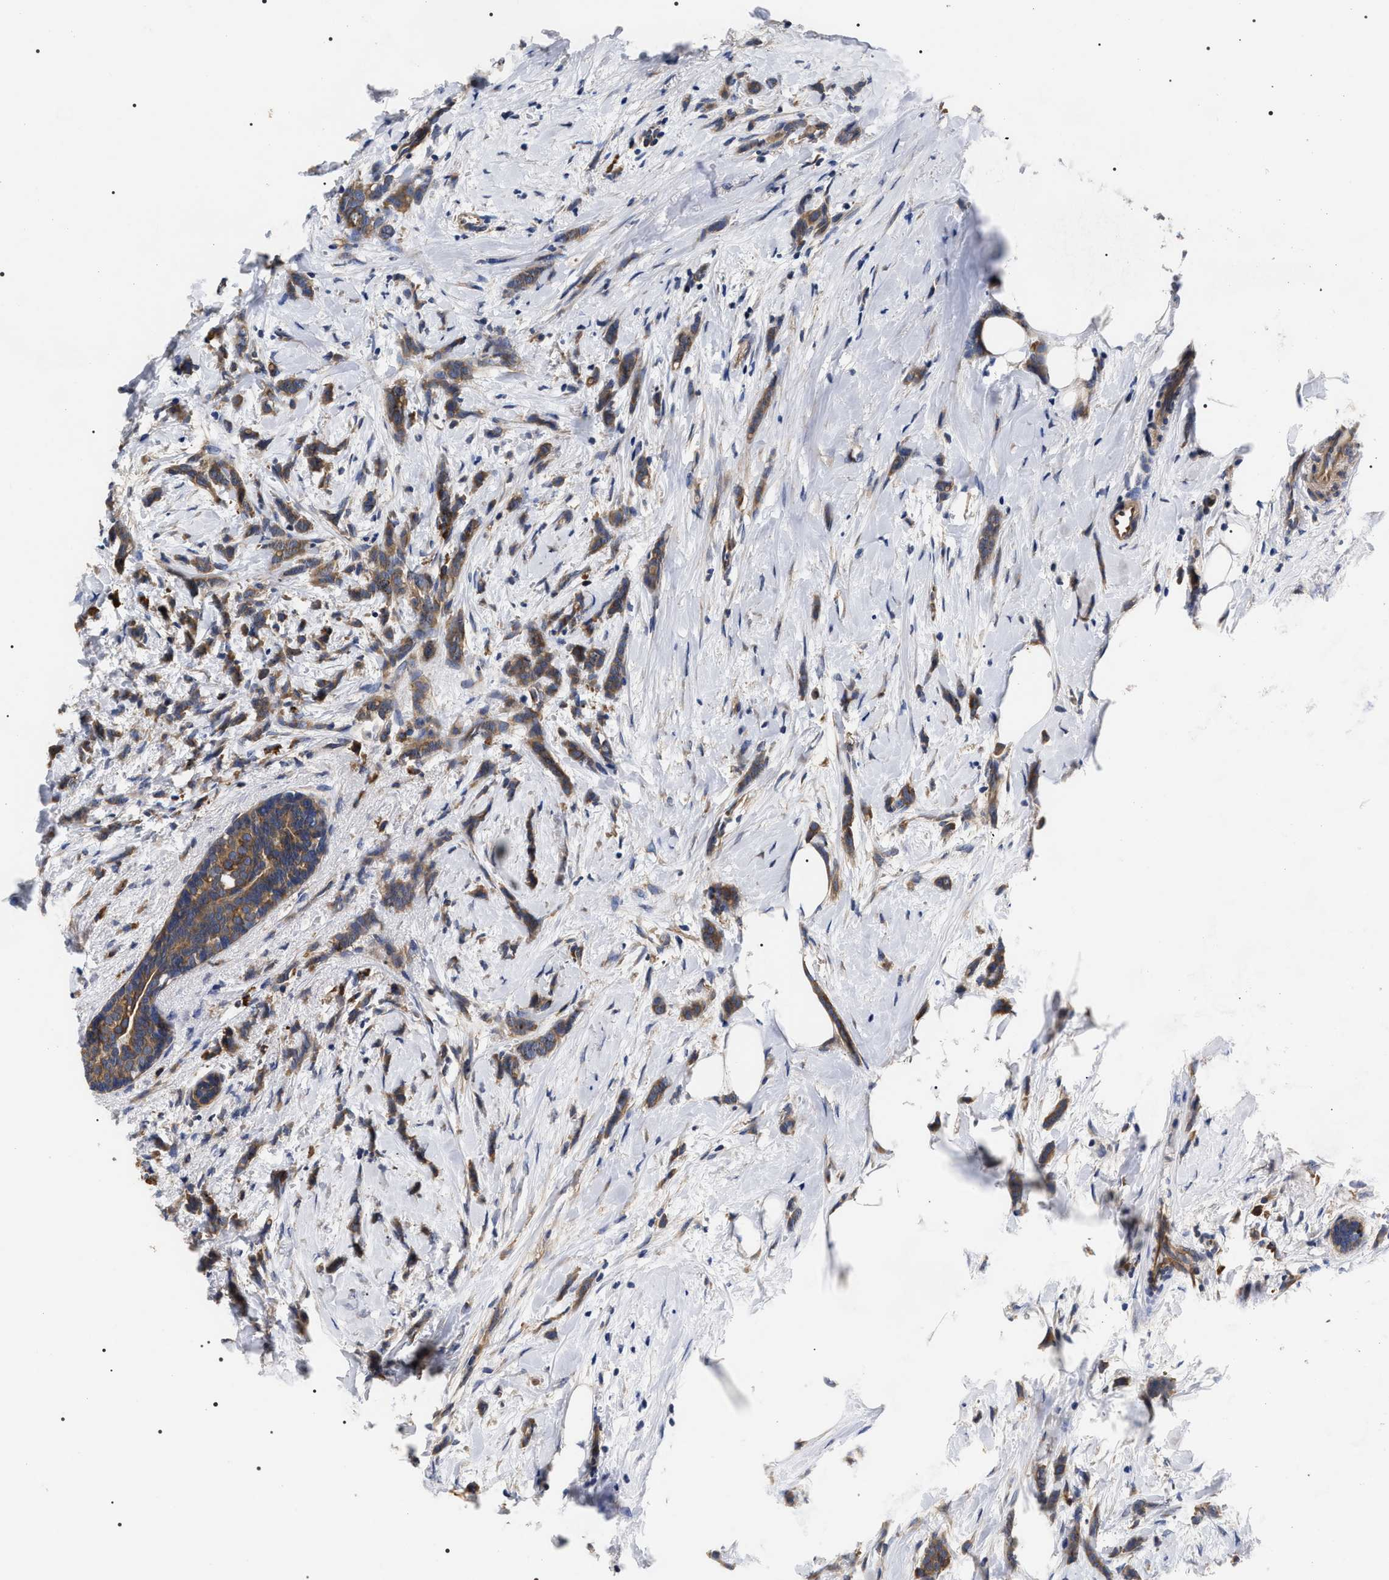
{"staining": {"intensity": "moderate", "quantity": ">75%", "location": "cytoplasmic/membranous"}, "tissue": "breast cancer", "cell_type": "Tumor cells", "image_type": "cancer", "snomed": [{"axis": "morphology", "description": "Lobular carcinoma, in situ"}, {"axis": "morphology", "description": "Lobular carcinoma"}, {"axis": "topography", "description": "Breast"}], "caption": "Brown immunohistochemical staining in human breast cancer (lobular carcinoma) shows moderate cytoplasmic/membranous expression in about >75% of tumor cells.", "gene": "MIS18A", "patient": {"sex": "female", "age": 41}}